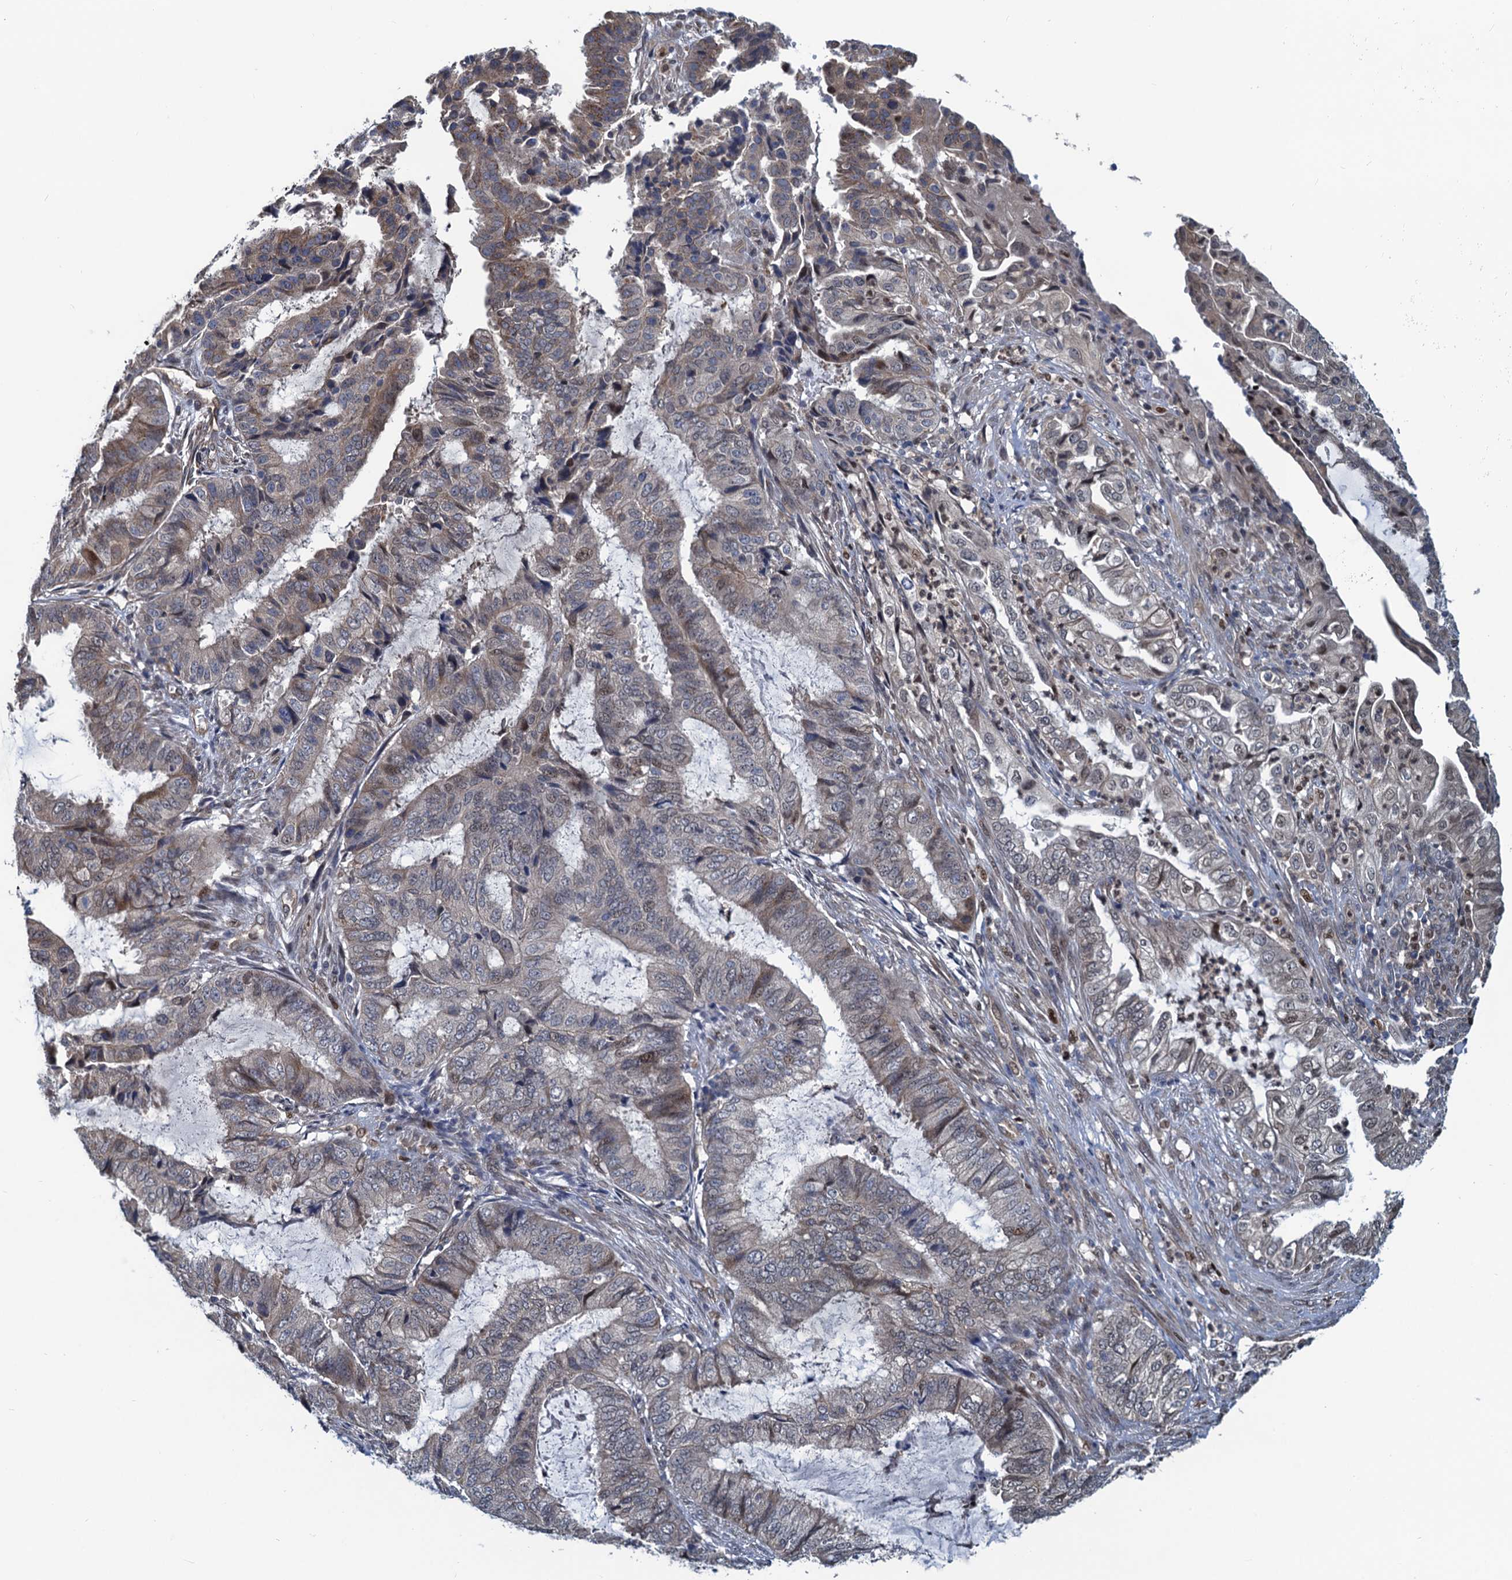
{"staining": {"intensity": "weak", "quantity": "<25%", "location": "cytoplasmic/membranous"}, "tissue": "endometrial cancer", "cell_type": "Tumor cells", "image_type": "cancer", "snomed": [{"axis": "morphology", "description": "Adenocarcinoma, NOS"}, {"axis": "topography", "description": "Endometrium"}], "caption": "Tumor cells show no significant staining in endometrial adenocarcinoma.", "gene": "RNF125", "patient": {"sex": "female", "age": 51}}